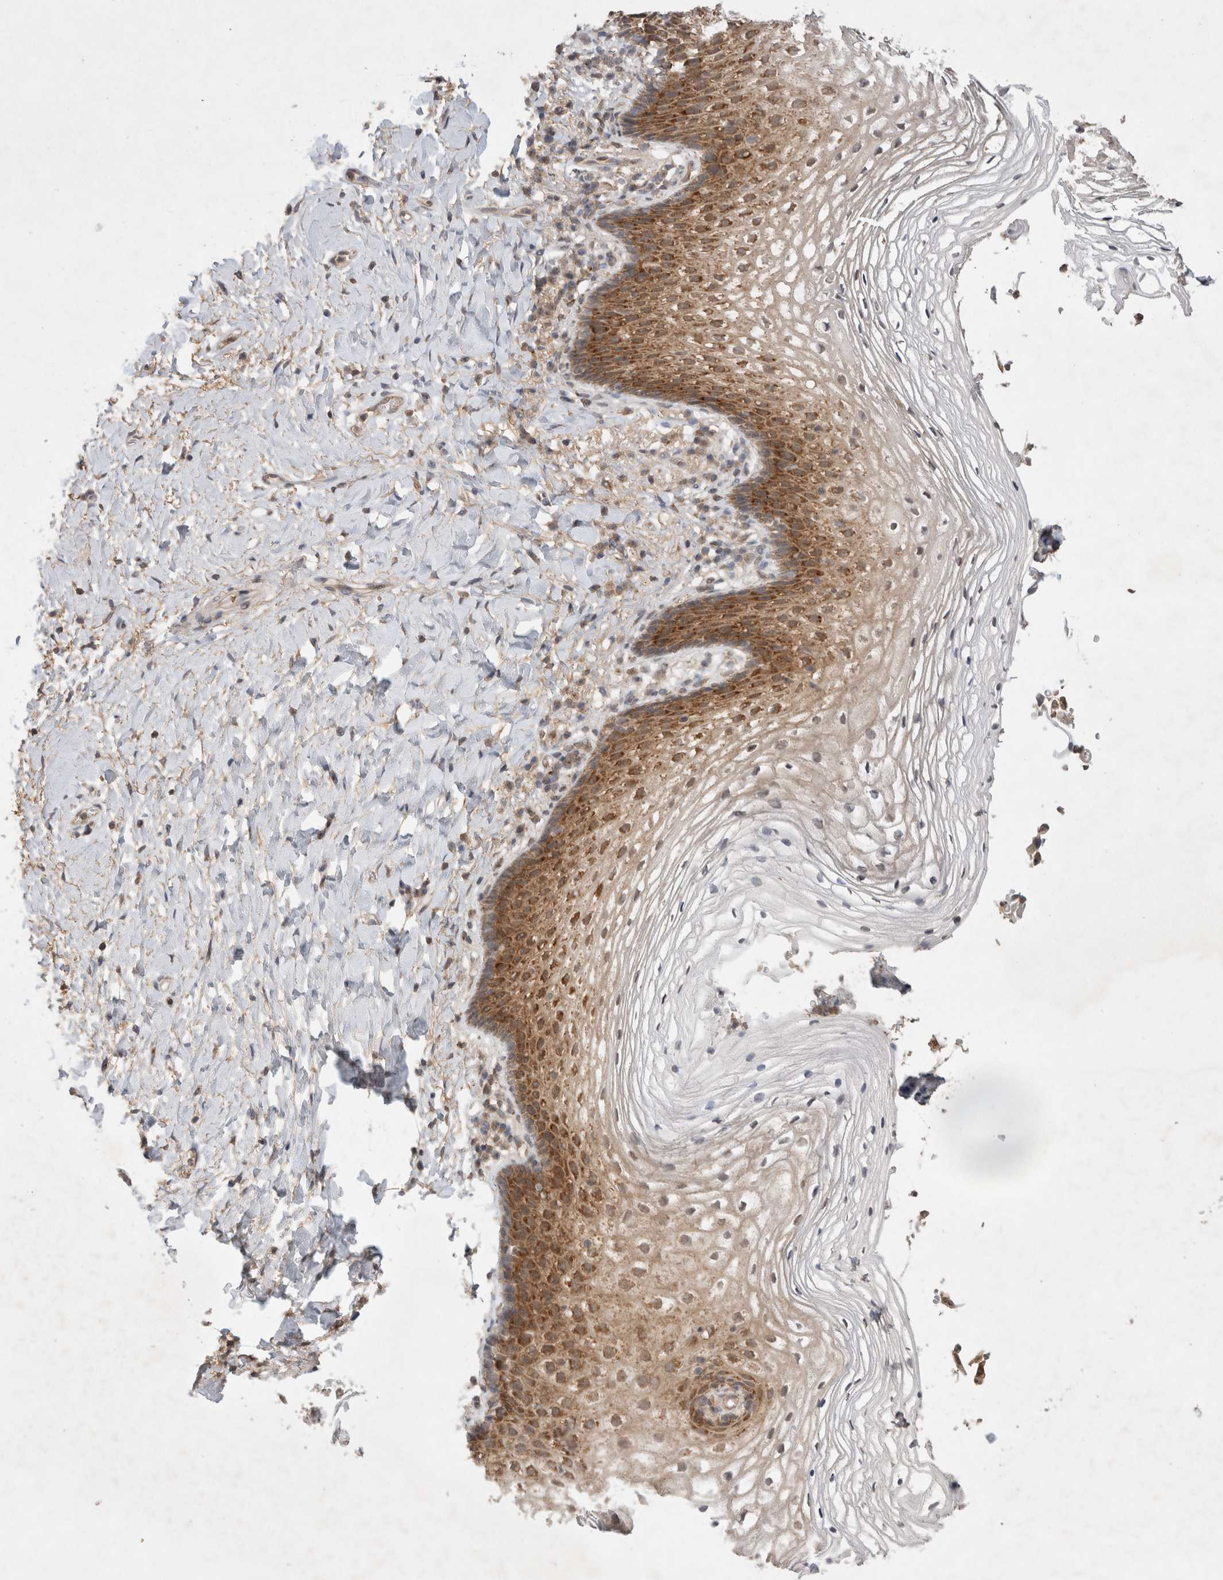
{"staining": {"intensity": "moderate", "quantity": "25%-75%", "location": "cytoplasmic/membranous"}, "tissue": "vagina", "cell_type": "Squamous epithelial cells", "image_type": "normal", "snomed": [{"axis": "morphology", "description": "Normal tissue, NOS"}, {"axis": "topography", "description": "Vagina"}], "caption": "Vagina stained for a protein shows moderate cytoplasmic/membranous positivity in squamous epithelial cells. (brown staining indicates protein expression, while blue staining denotes nuclei).", "gene": "WIPF2", "patient": {"sex": "female", "age": 60}}